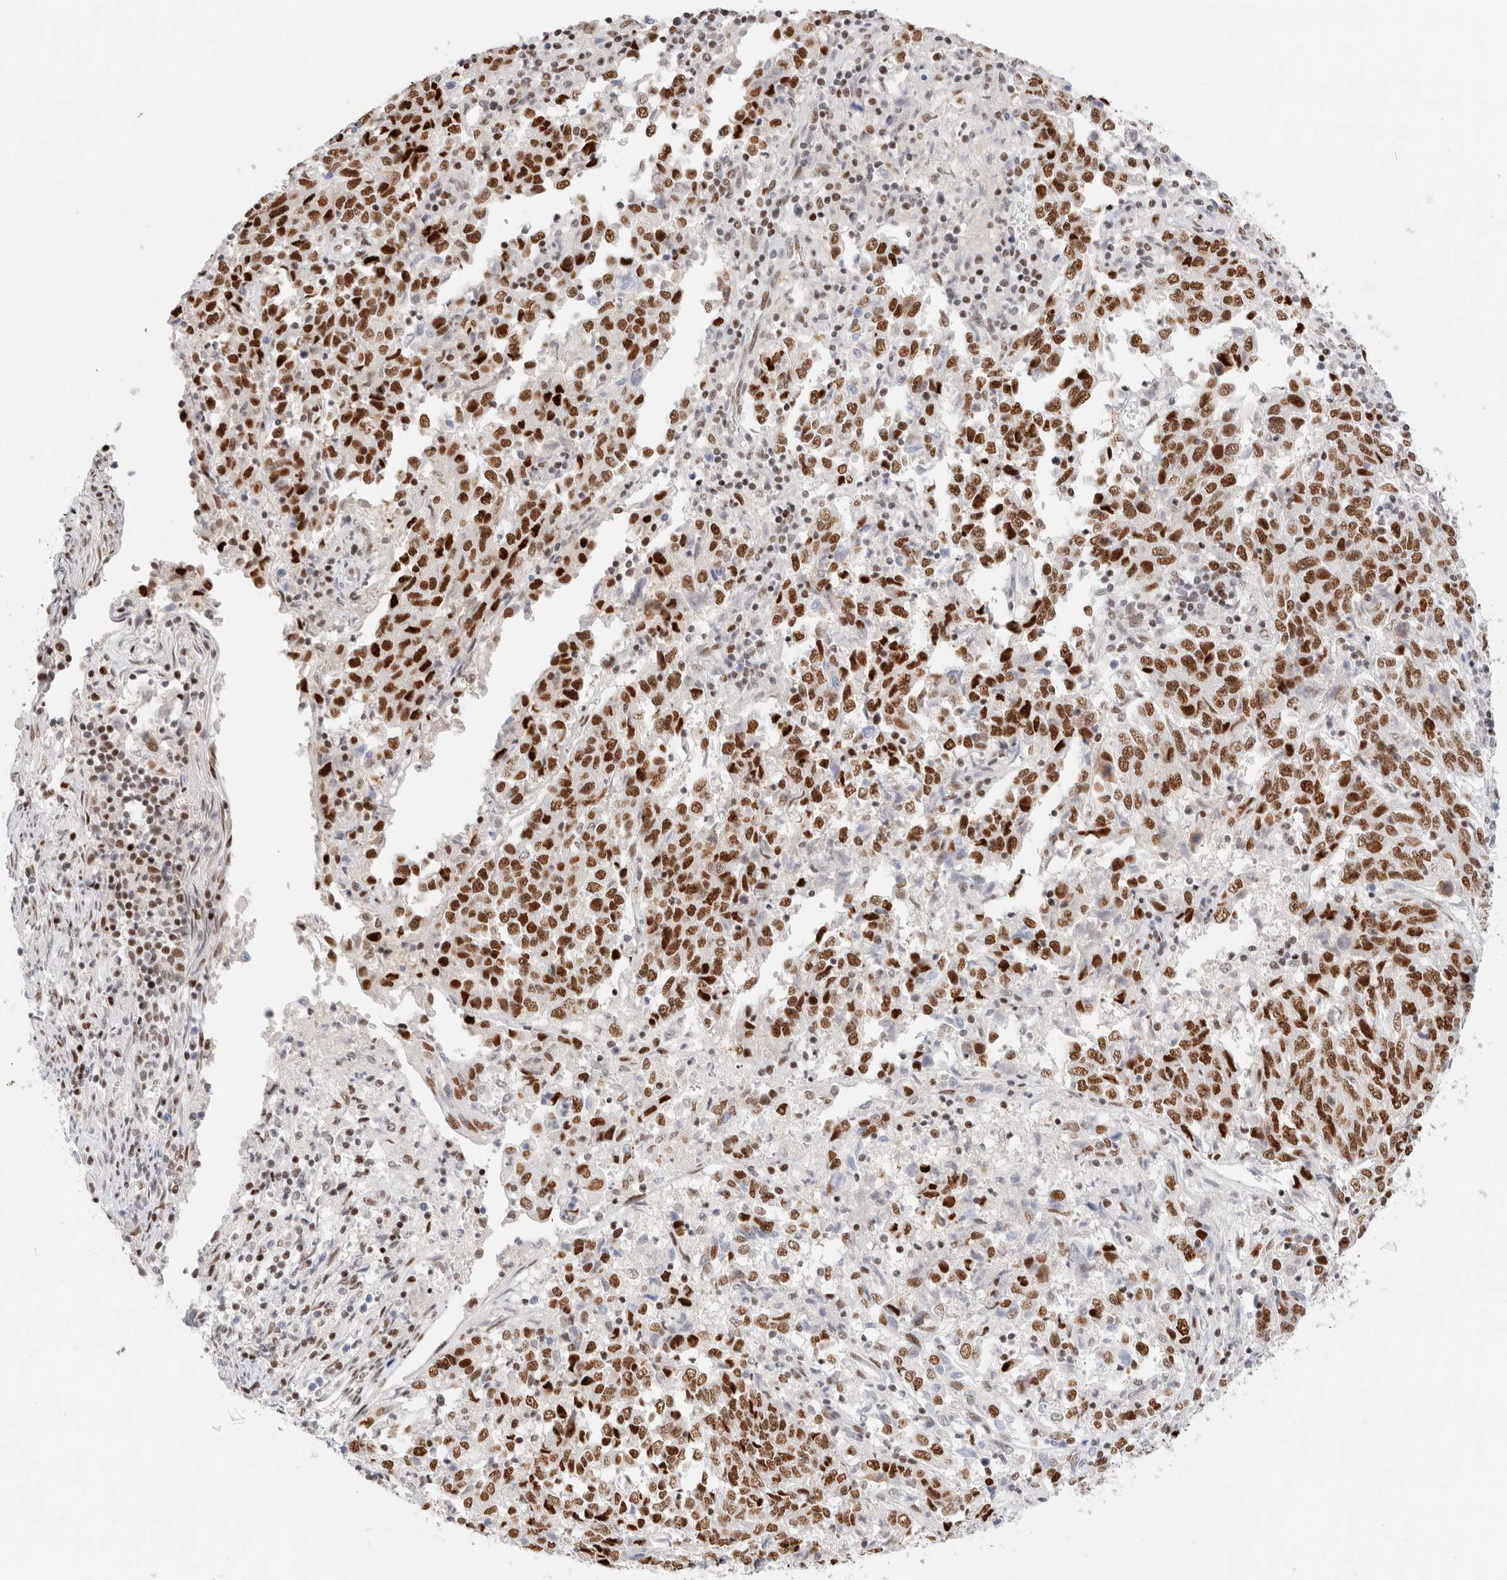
{"staining": {"intensity": "strong", "quantity": ">75%", "location": "nuclear"}, "tissue": "endometrial cancer", "cell_type": "Tumor cells", "image_type": "cancer", "snomed": [{"axis": "morphology", "description": "Adenocarcinoma, NOS"}, {"axis": "topography", "description": "Endometrium"}], "caption": "Endometrial cancer stained with DAB immunohistochemistry (IHC) shows high levels of strong nuclear expression in about >75% of tumor cells.", "gene": "ZNF282", "patient": {"sex": "female", "age": 80}}